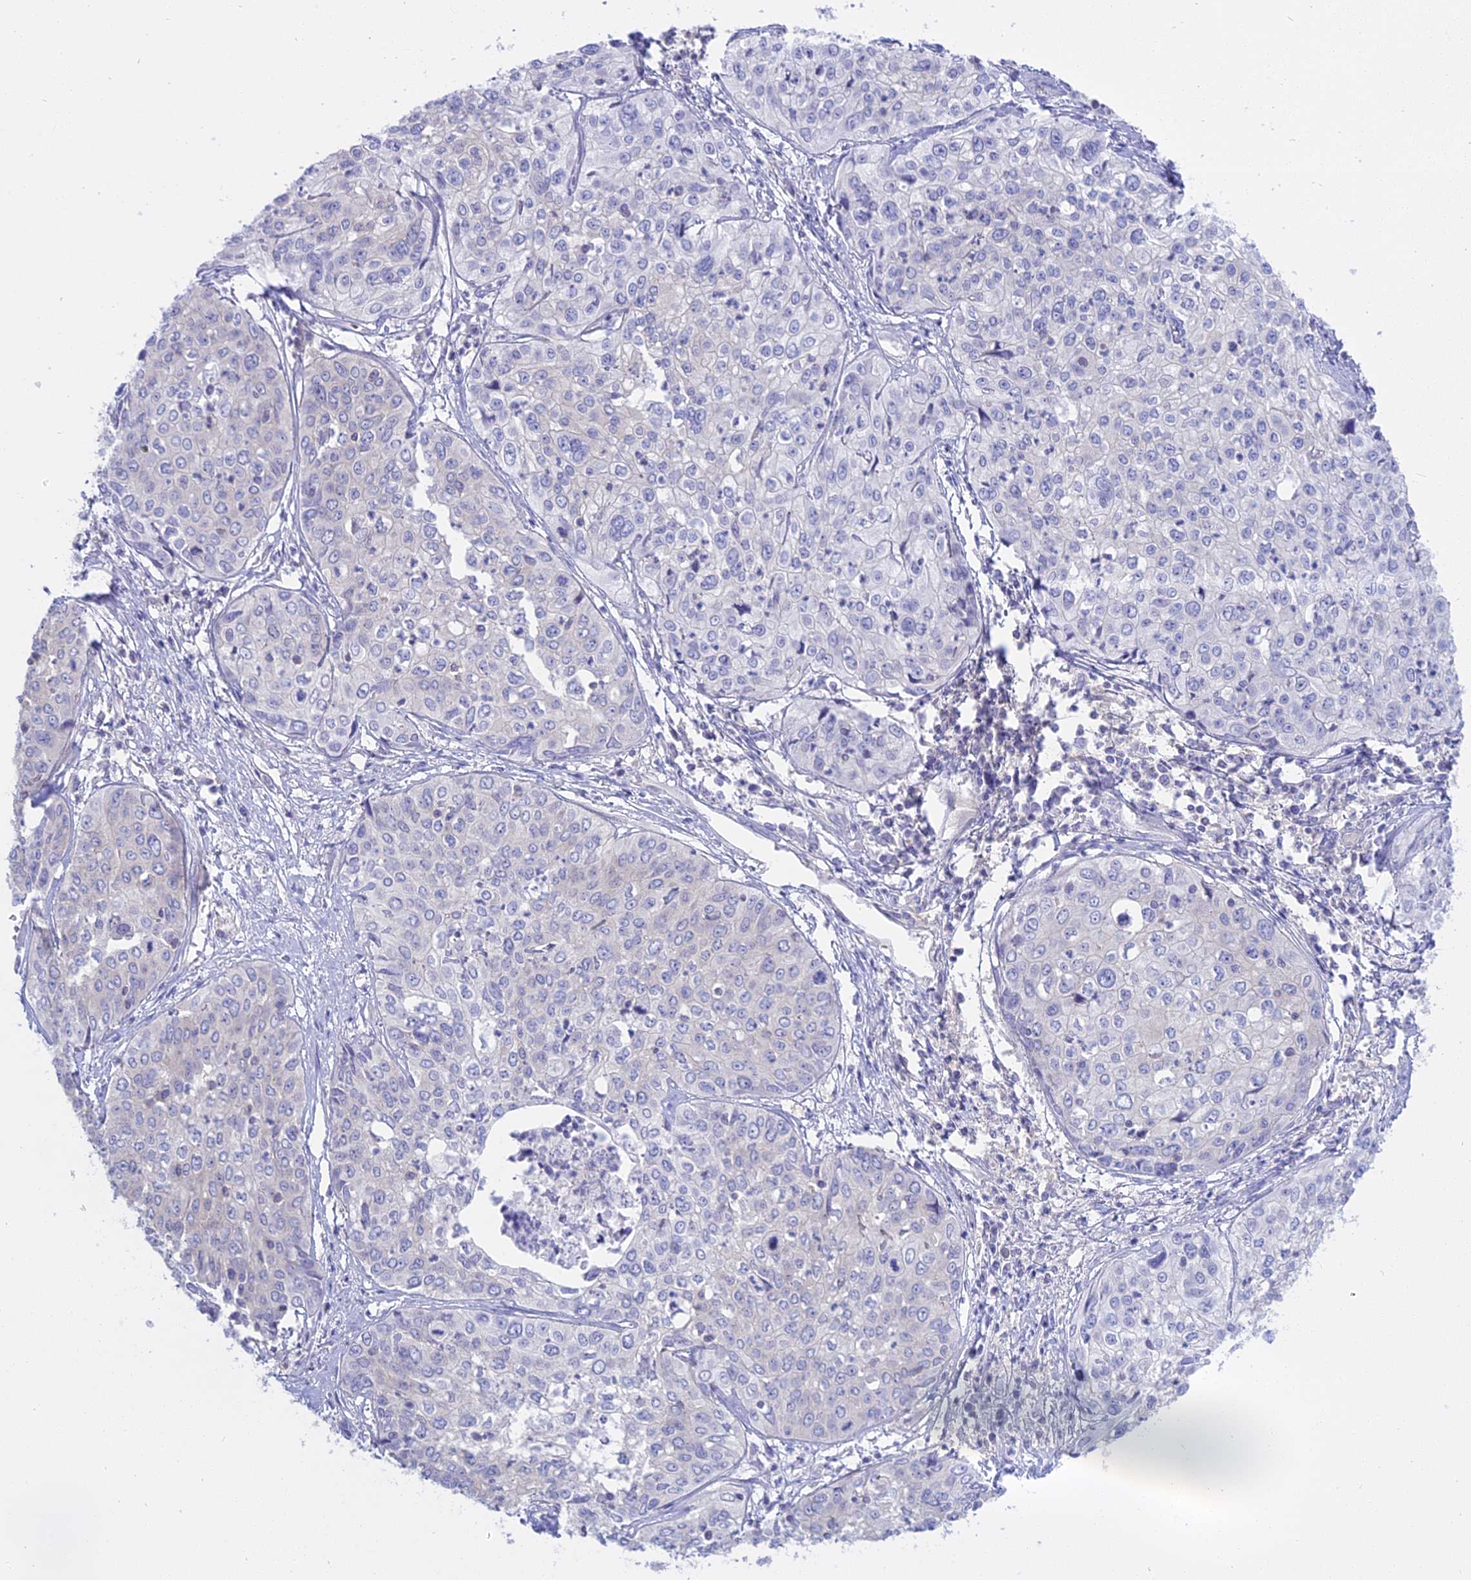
{"staining": {"intensity": "negative", "quantity": "none", "location": "none"}, "tissue": "cervical cancer", "cell_type": "Tumor cells", "image_type": "cancer", "snomed": [{"axis": "morphology", "description": "Squamous cell carcinoma, NOS"}, {"axis": "topography", "description": "Cervix"}], "caption": "High magnification brightfield microscopy of cervical cancer (squamous cell carcinoma) stained with DAB (brown) and counterstained with hematoxylin (blue): tumor cells show no significant positivity. The staining was performed using DAB to visualize the protein expression in brown, while the nuclei were stained in blue with hematoxylin (Magnification: 20x).", "gene": "AHCYL1", "patient": {"sex": "female", "age": 31}}